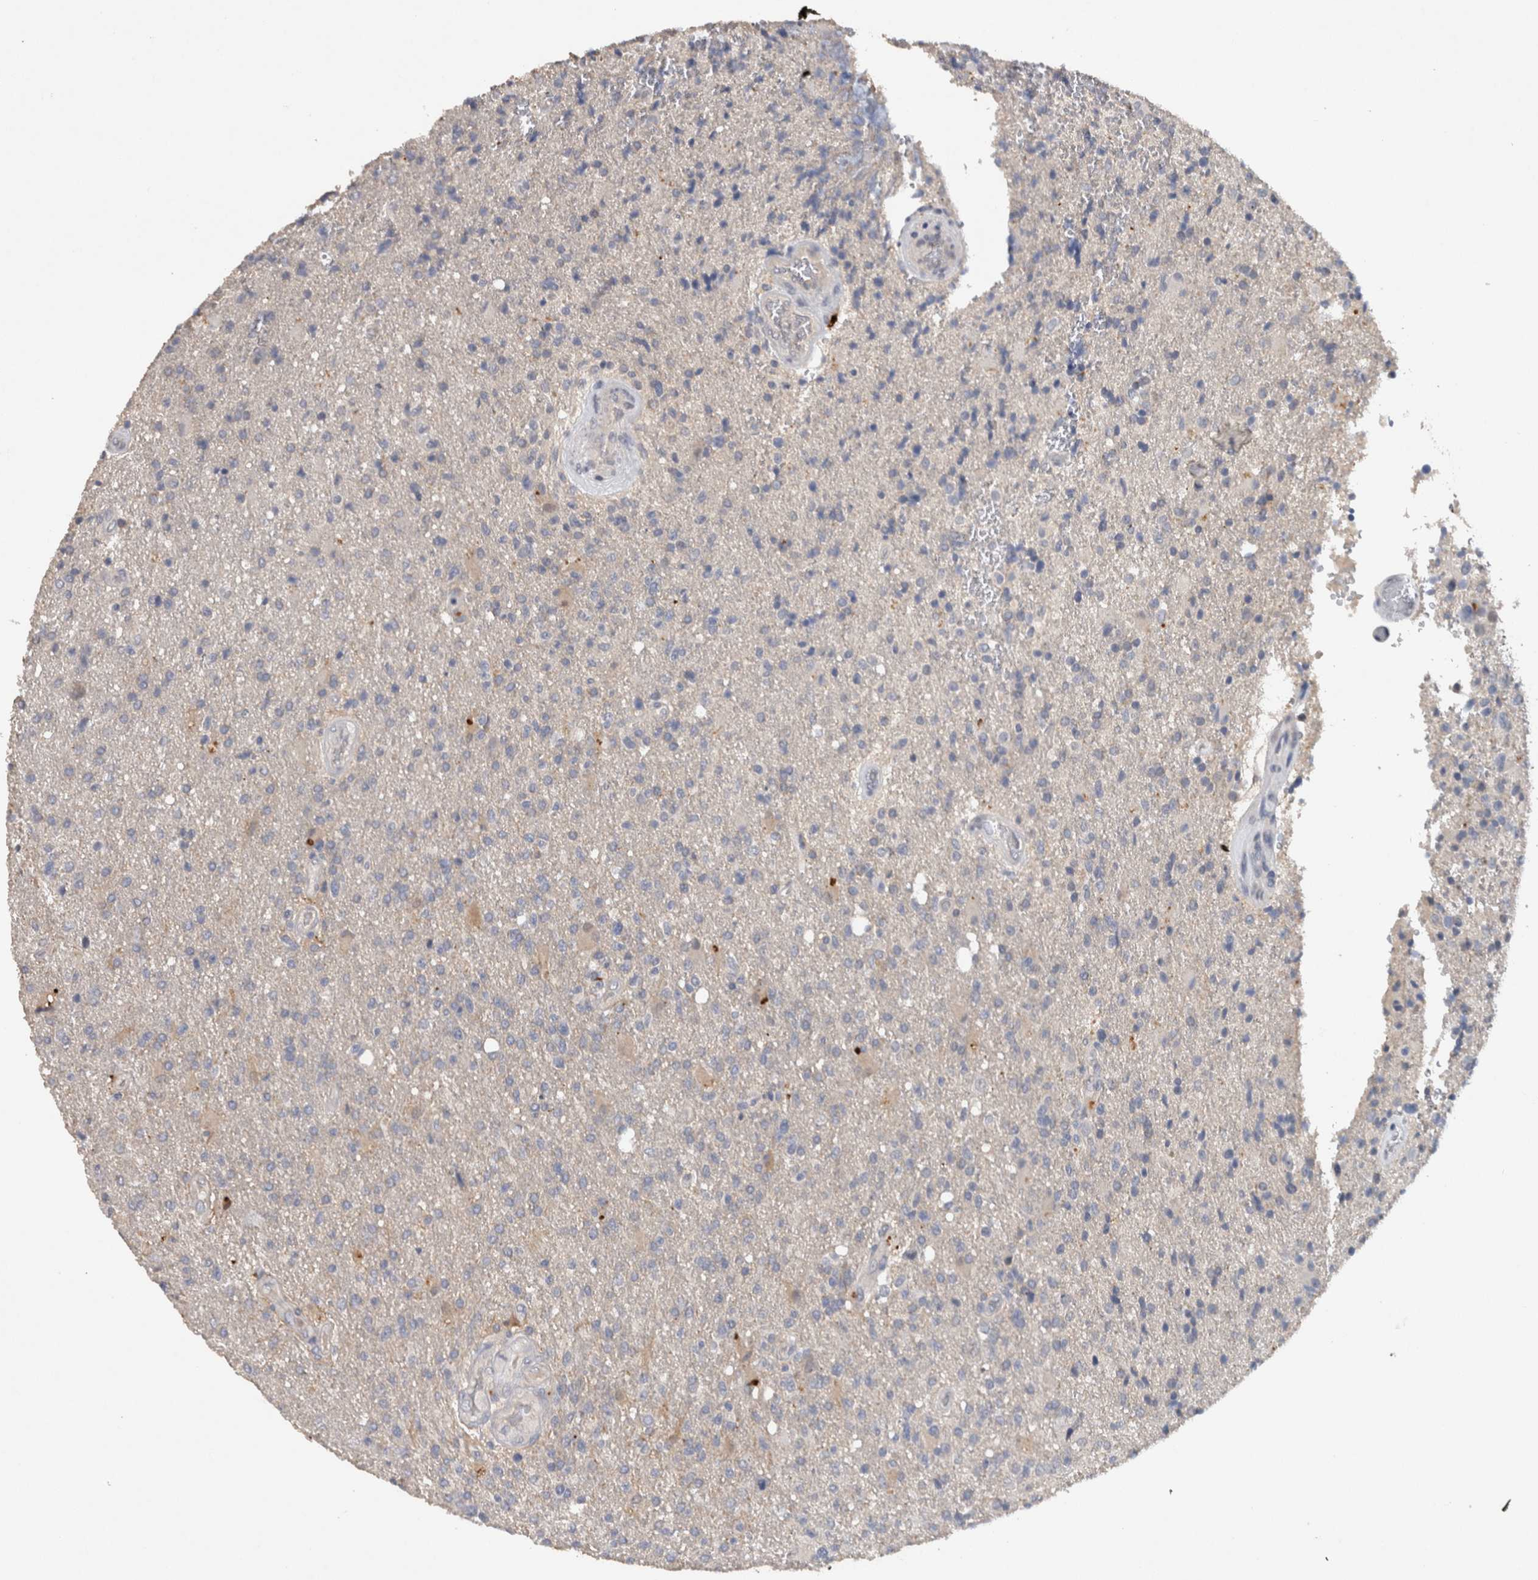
{"staining": {"intensity": "negative", "quantity": "none", "location": "none"}, "tissue": "glioma", "cell_type": "Tumor cells", "image_type": "cancer", "snomed": [{"axis": "morphology", "description": "Glioma, malignant, High grade"}, {"axis": "topography", "description": "Brain"}], "caption": "The IHC photomicrograph has no significant staining in tumor cells of malignant glioma (high-grade) tissue.", "gene": "HEXD", "patient": {"sex": "male", "age": 72}}